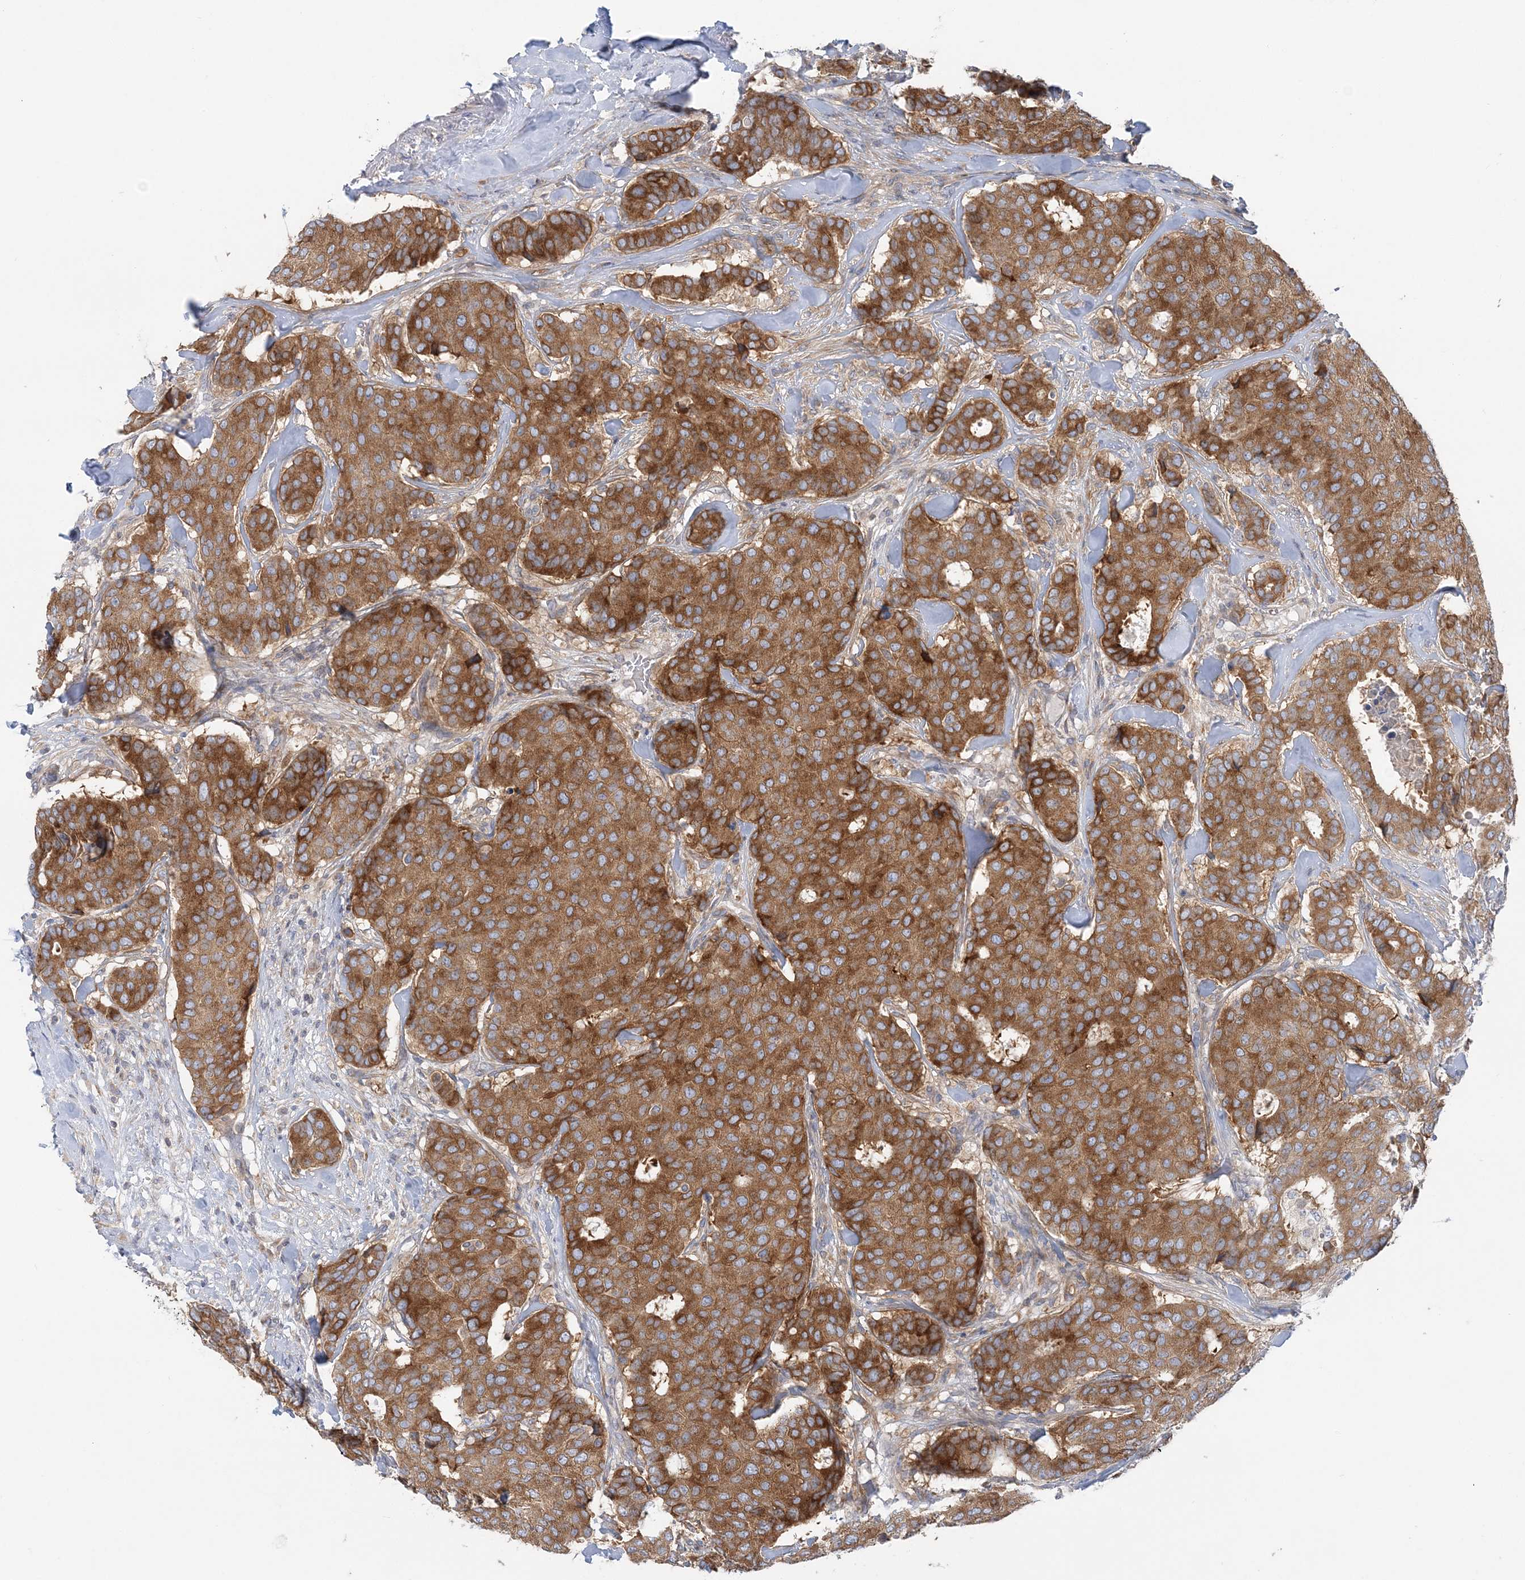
{"staining": {"intensity": "moderate", "quantity": ">75%", "location": "cytoplasmic/membranous"}, "tissue": "breast cancer", "cell_type": "Tumor cells", "image_type": "cancer", "snomed": [{"axis": "morphology", "description": "Duct carcinoma"}, {"axis": "topography", "description": "Breast"}], "caption": "A brown stain labels moderate cytoplasmic/membranous staining of a protein in breast cancer (intraductal carcinoma) tumor cells.", "gene": "FAM114A2", "patient": {"sex": "female", "age": 75}}